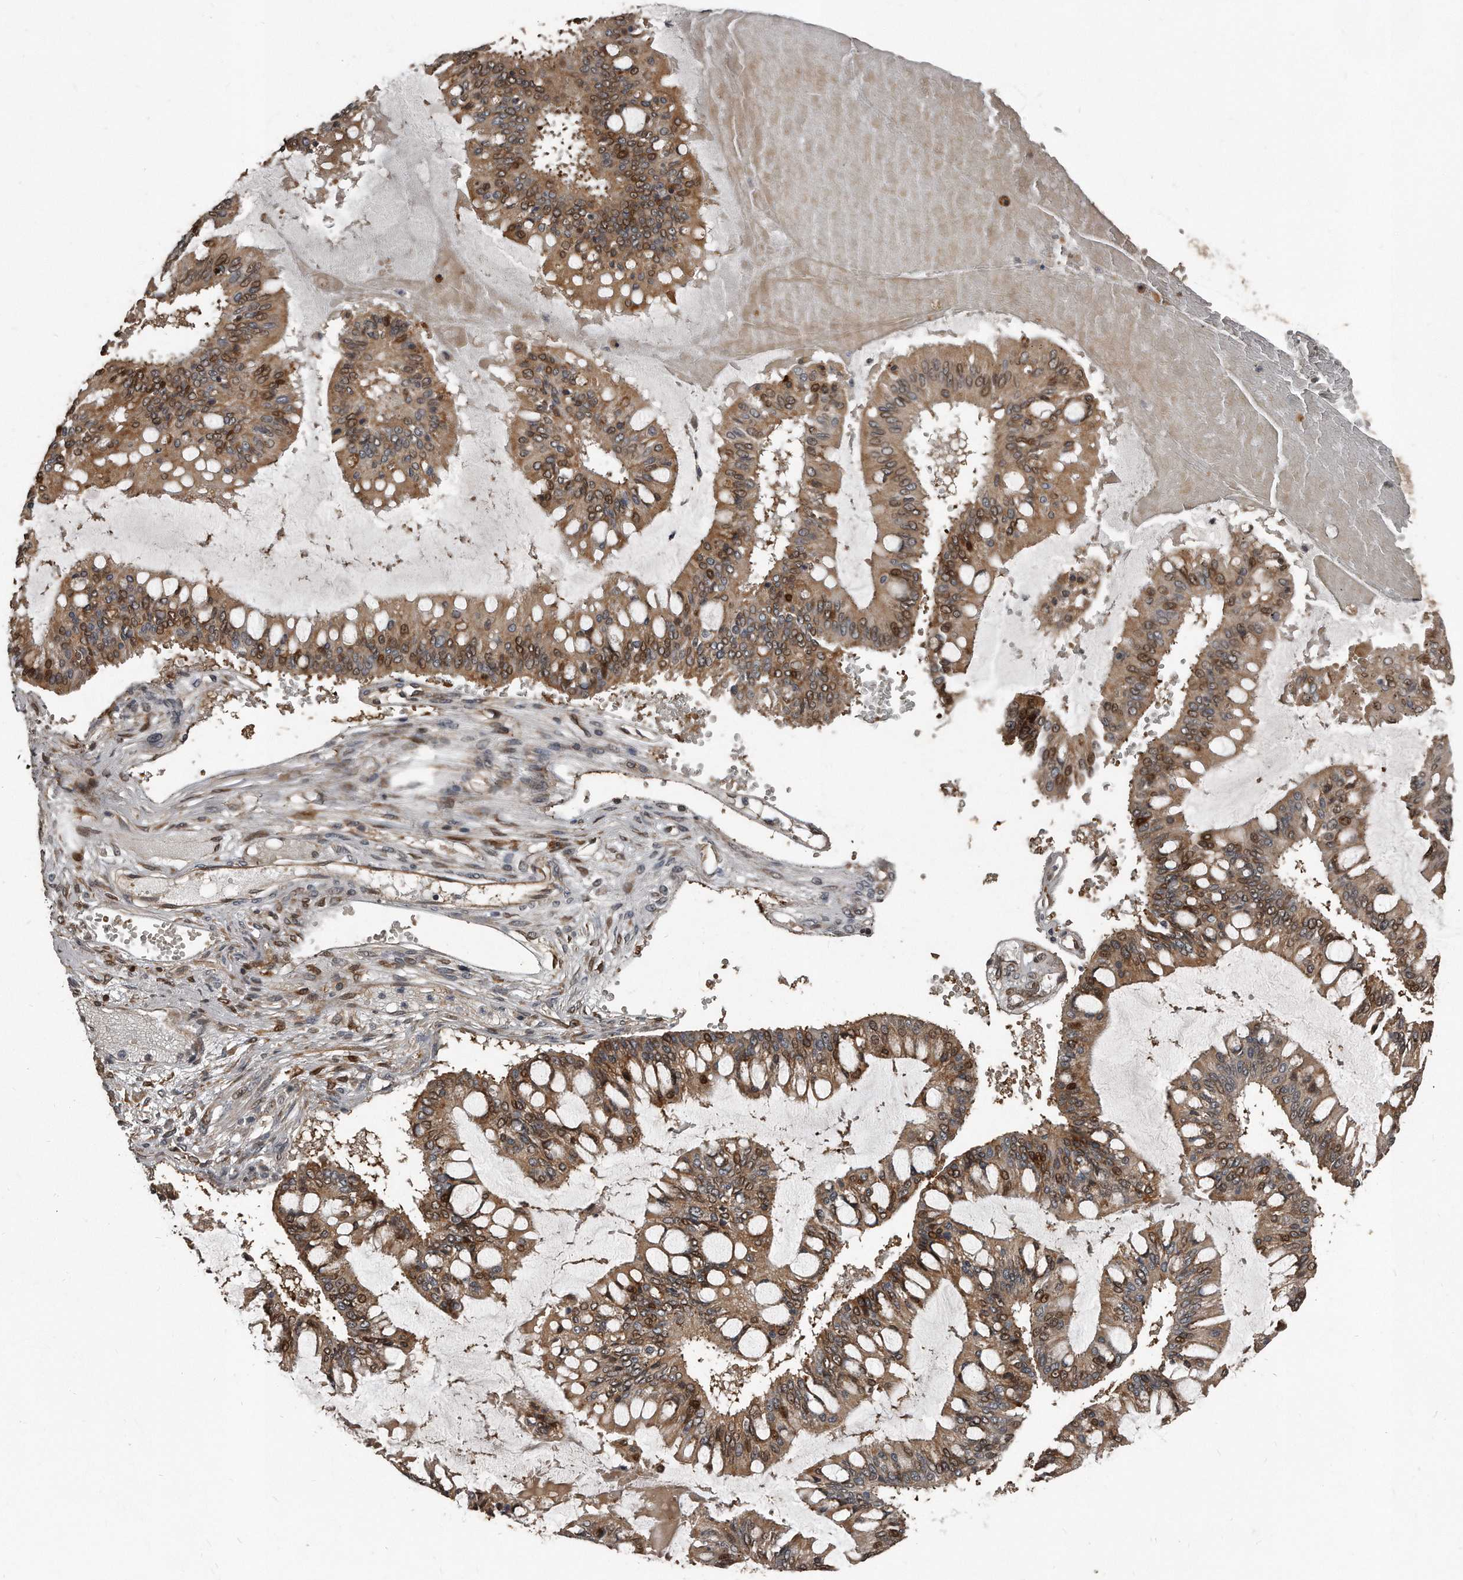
{"staining": {"intensity": "strong", "quantity": "25%-75%", "location": "cytoplasmic/membranous,nuclear"}, "tissue": "ovarian cancer", "cell_type": "Tumor cells", "image_type": "cancer", "snomed": [{"axis": "morphology", "description": "Cystadenocarcinoma, mucinous, NOS"}, {"axis": "topography", "description": "Ovary"}], "caption": "The immunohistochemical stain shows strong cytoplasmic/membranous and nuclear staining in tumor cells of ovarian mucinous cystadenocarcinoma tissue. (Brightfield microscopy of DAB IHC at high magnification).", "gene": "GCH1", "patient": {"sex": "female", "age": 73}}